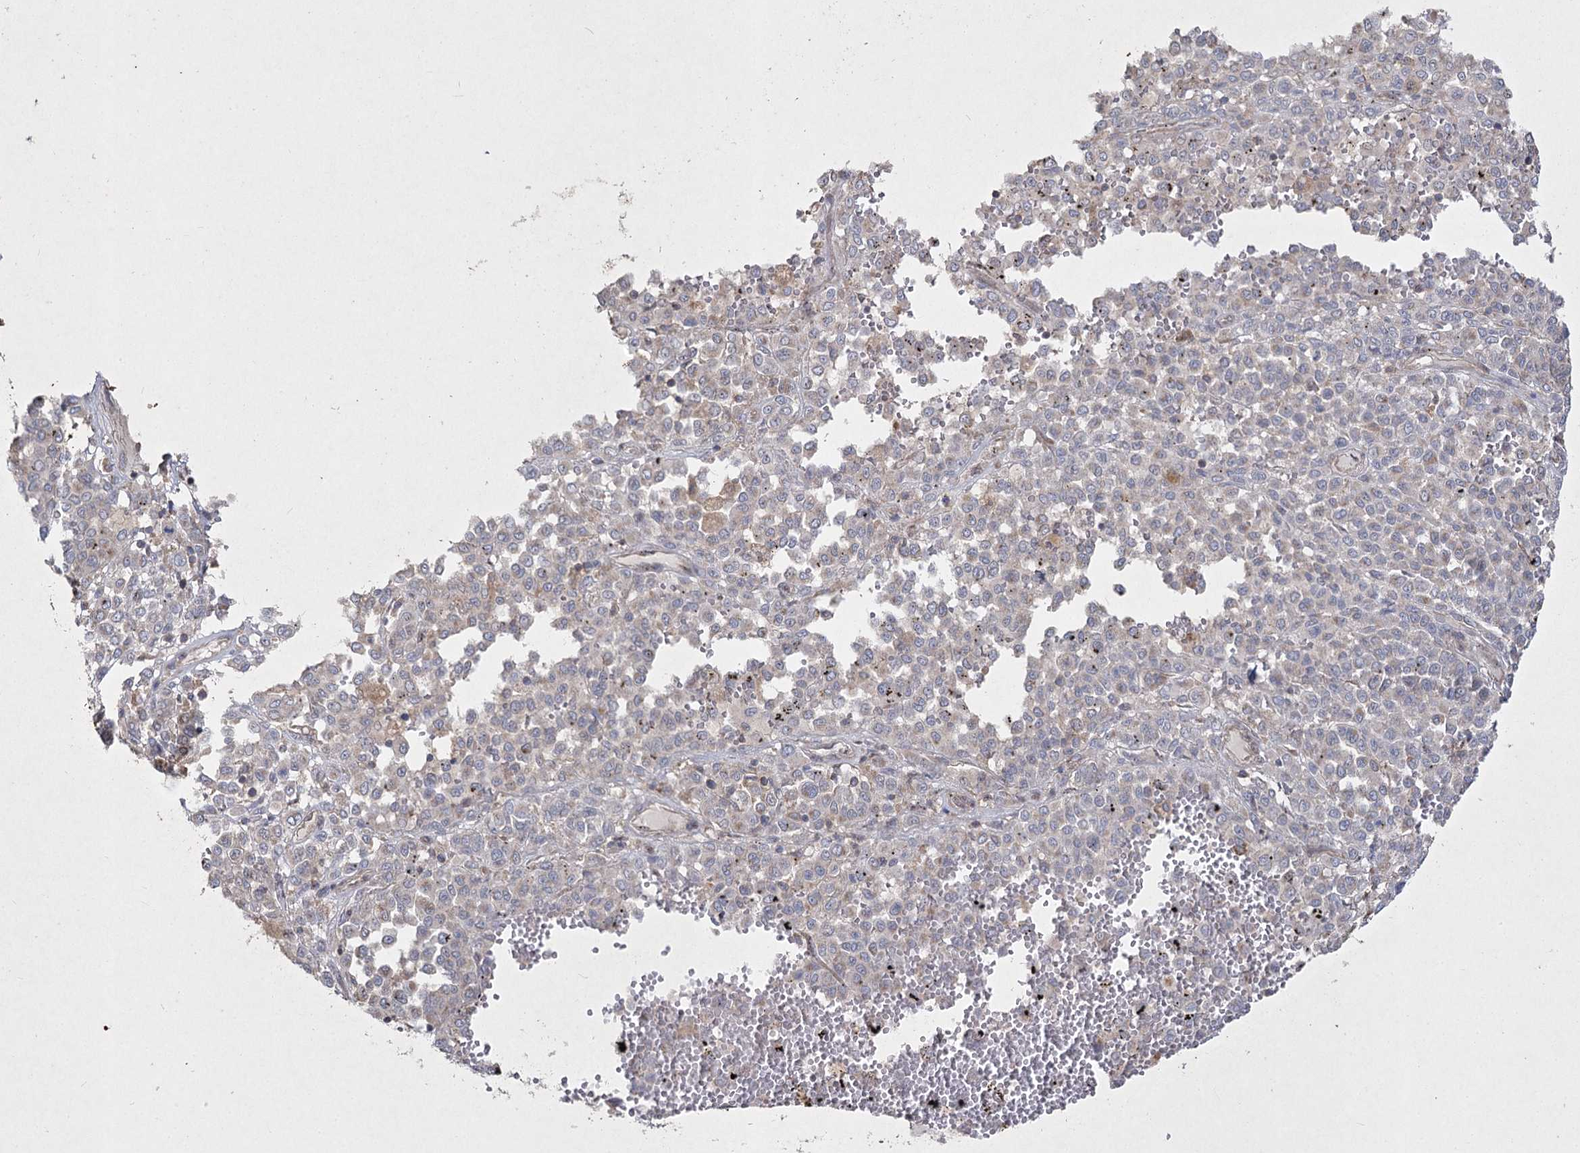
{"staining": {"intensity": "negative", "quantity": "none", "location": "none"}, "tissue": "melanoma", "cell_type": "Tumor cells", "image_type": "cancer", "snomed": [{"axis": "morphology", "description": "Malignant melanoma, Metastatic site"}, {"axis": "topography", "description": "Pancreas"}], "caption": "Tumor cells show no significant staining in malignant melanoma (metastatic site).", "gene": "SH3TC1", "patient": {"sex": "female", "age": 30}}